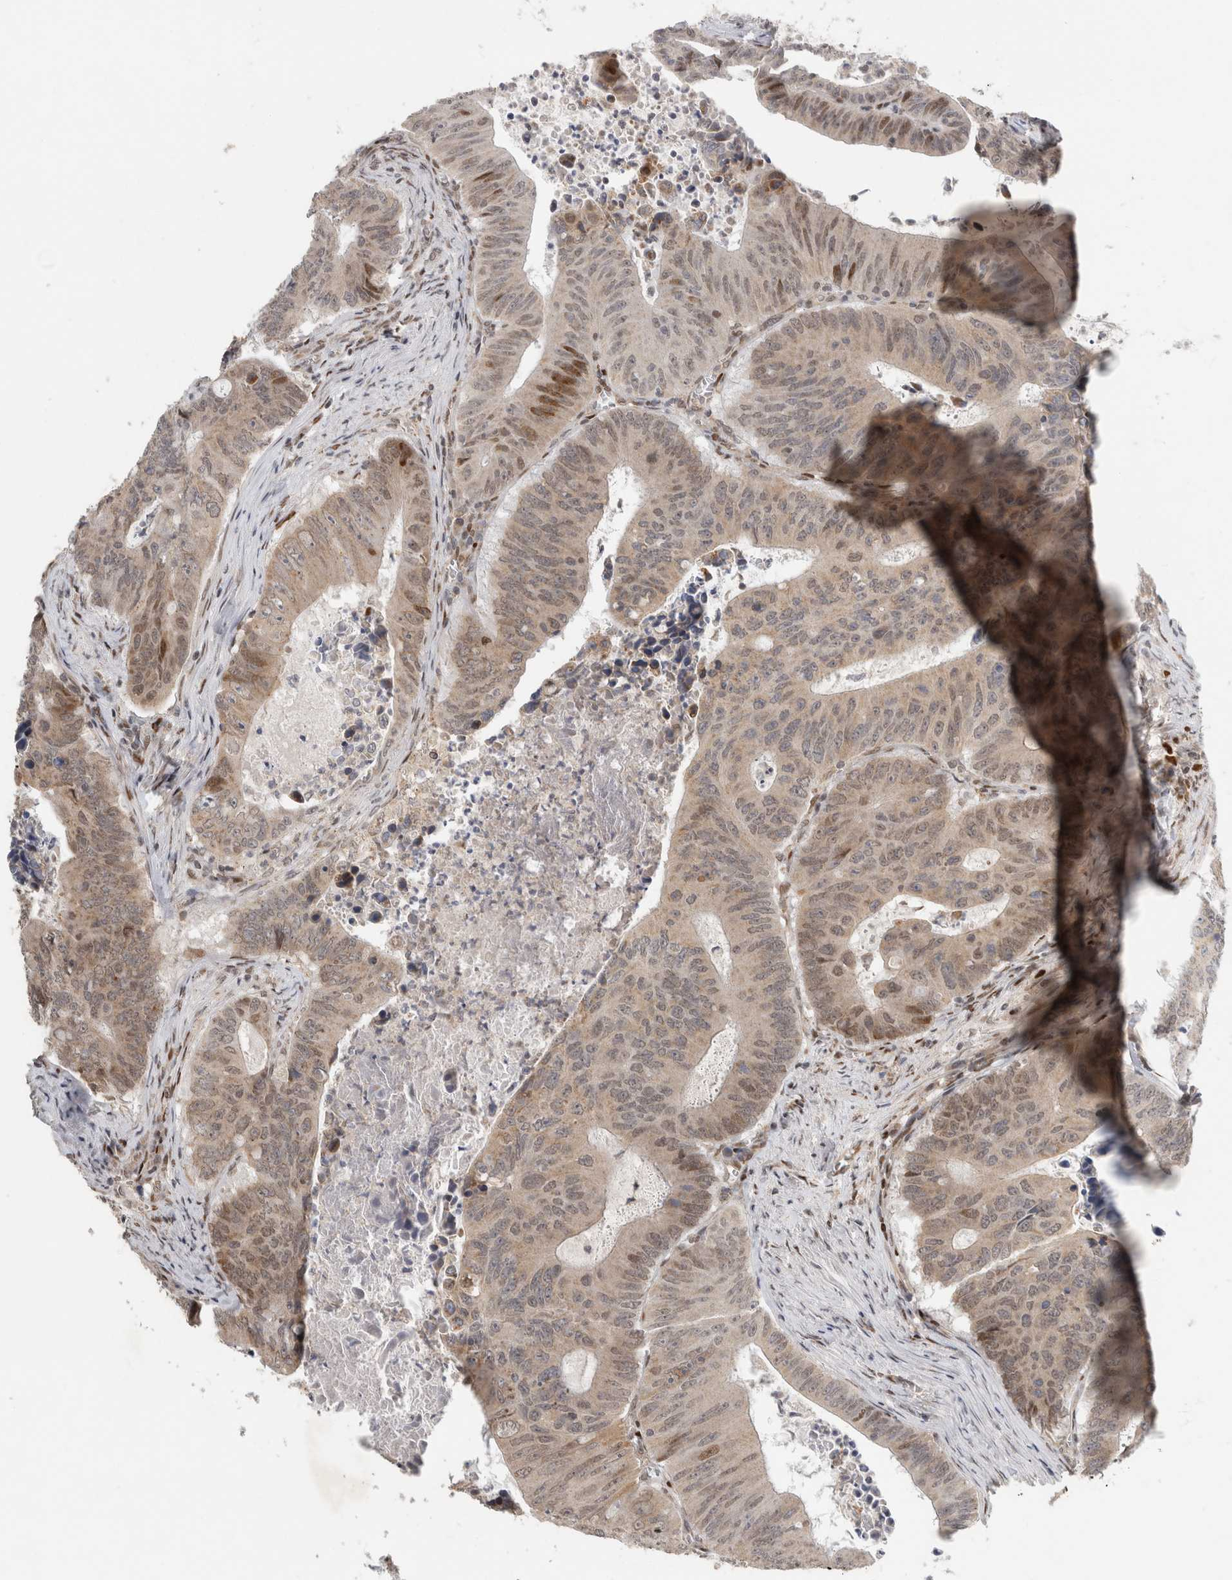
{"staining": {"intensity": "moderate", "quantity": "<25%", "location": "nuclear"}, "tissue": "colorectal cancer", "cell_type": "Tumor cells", "image_type": "cancer", "snomed": [{"axis": "morphology", "description": "Adenocarcinoma, NOS"}, {"axis": "topography", "description": "Colon"}], "caption": "High-magnification brightfield microscopy of colorectal adenocarcinoma stained with DAB (3,3'-diaminobenzidine) (brown) and counterstained with hematoxylin (blue). tumor cells exhibit moderate nuclear staining is identified in about<25% of cells.", "gene": "C8orf58", "patient": {"sex": "male", "age": 87}}